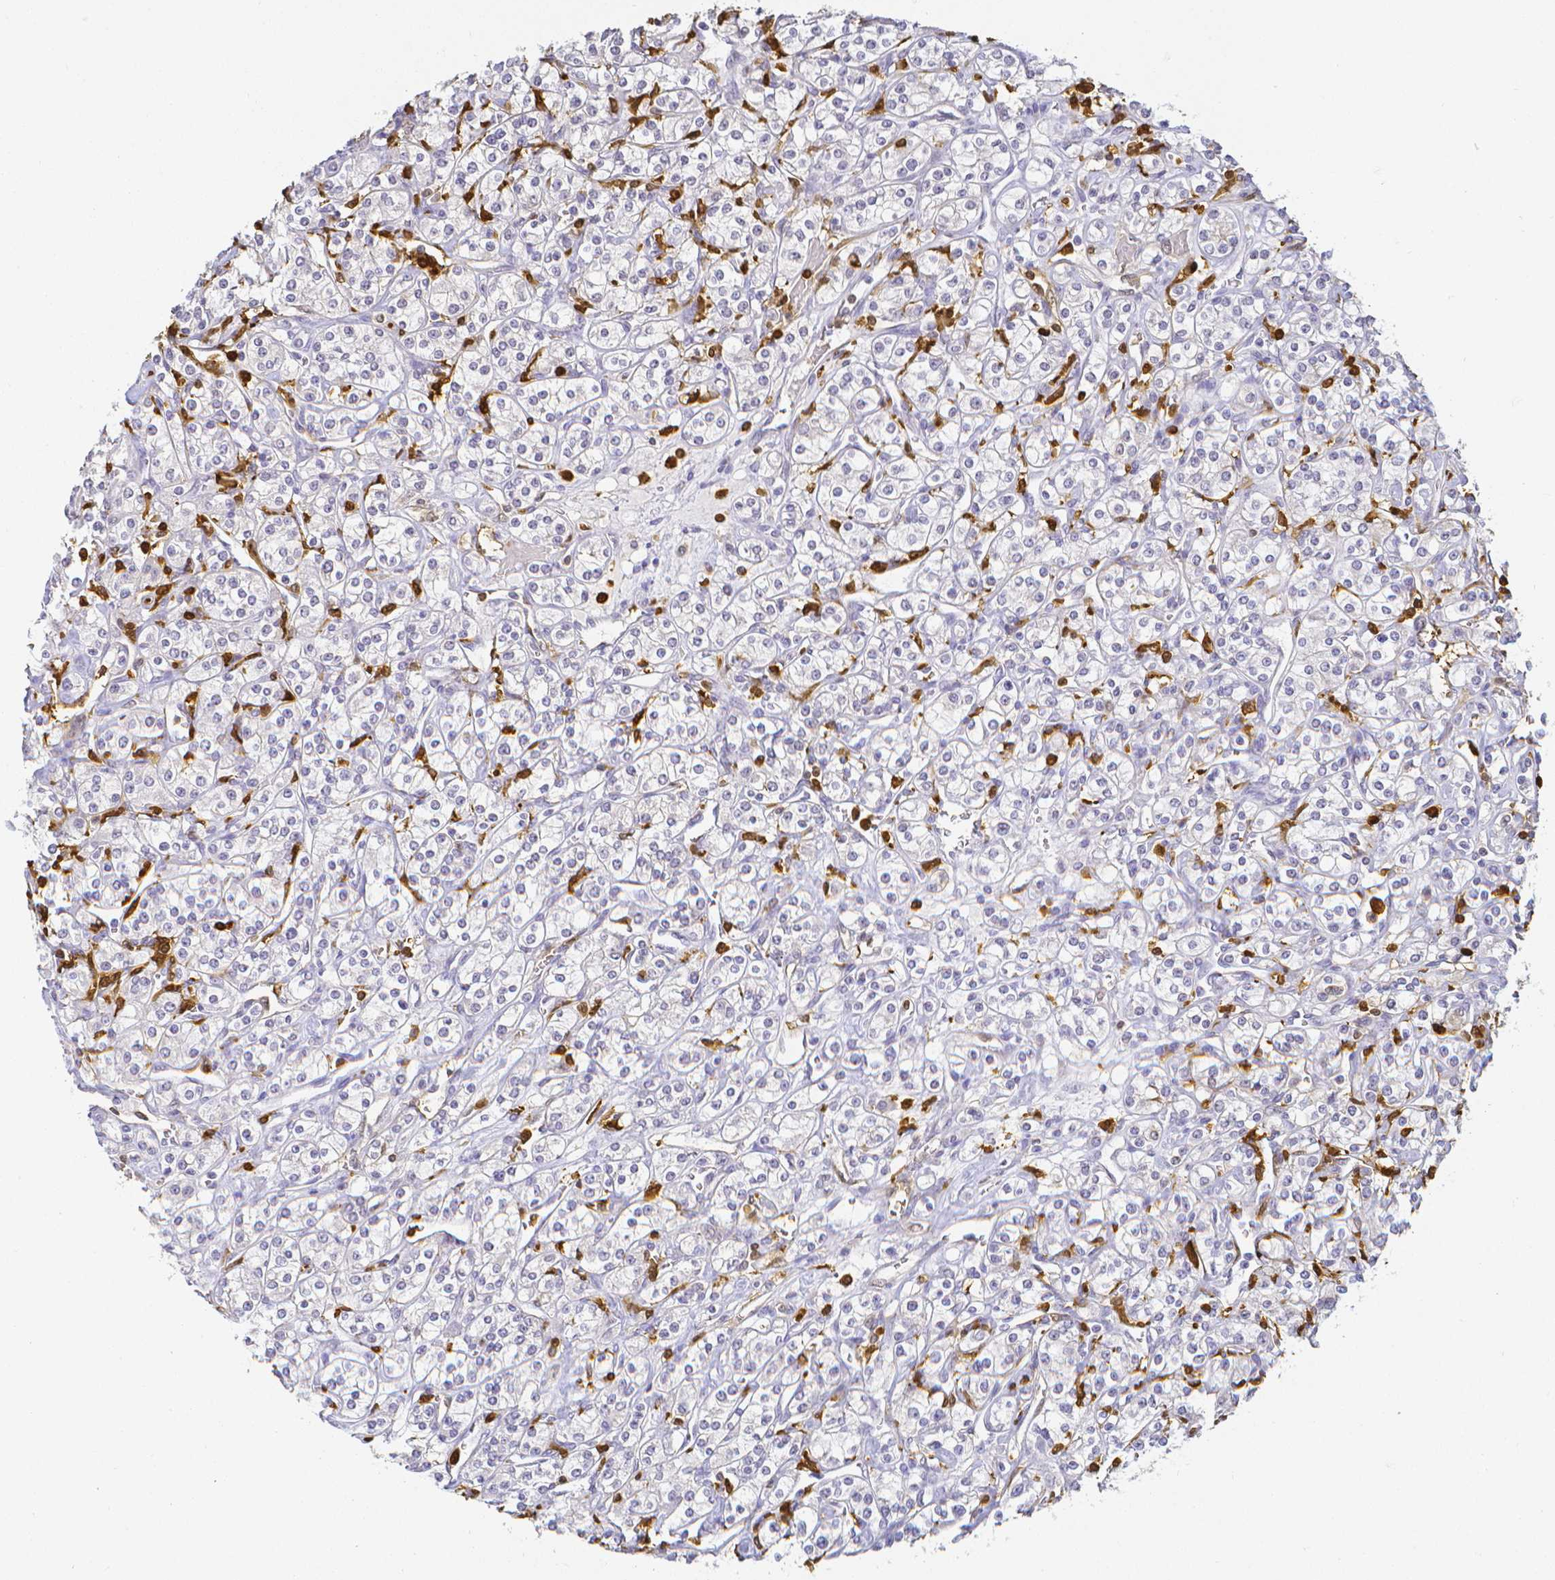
{"staining": {"intensity": "negative", "quantity": "none", "location": "none"}, "tissue": "renal cancer", "cell_type": "Tumor cells", "image_type": "cancer", "snomed": [{"axis": "morphology", "description": "Adenocarcinoma, NOS"}, {"axis": "topography", "description": "Kidney"}], "caption": "Tumor cells show no significant protein staining in renal cancer (adenocarcinoma).", "gene": "COTL1", "patient": {"sex": "male", "age": 77}}